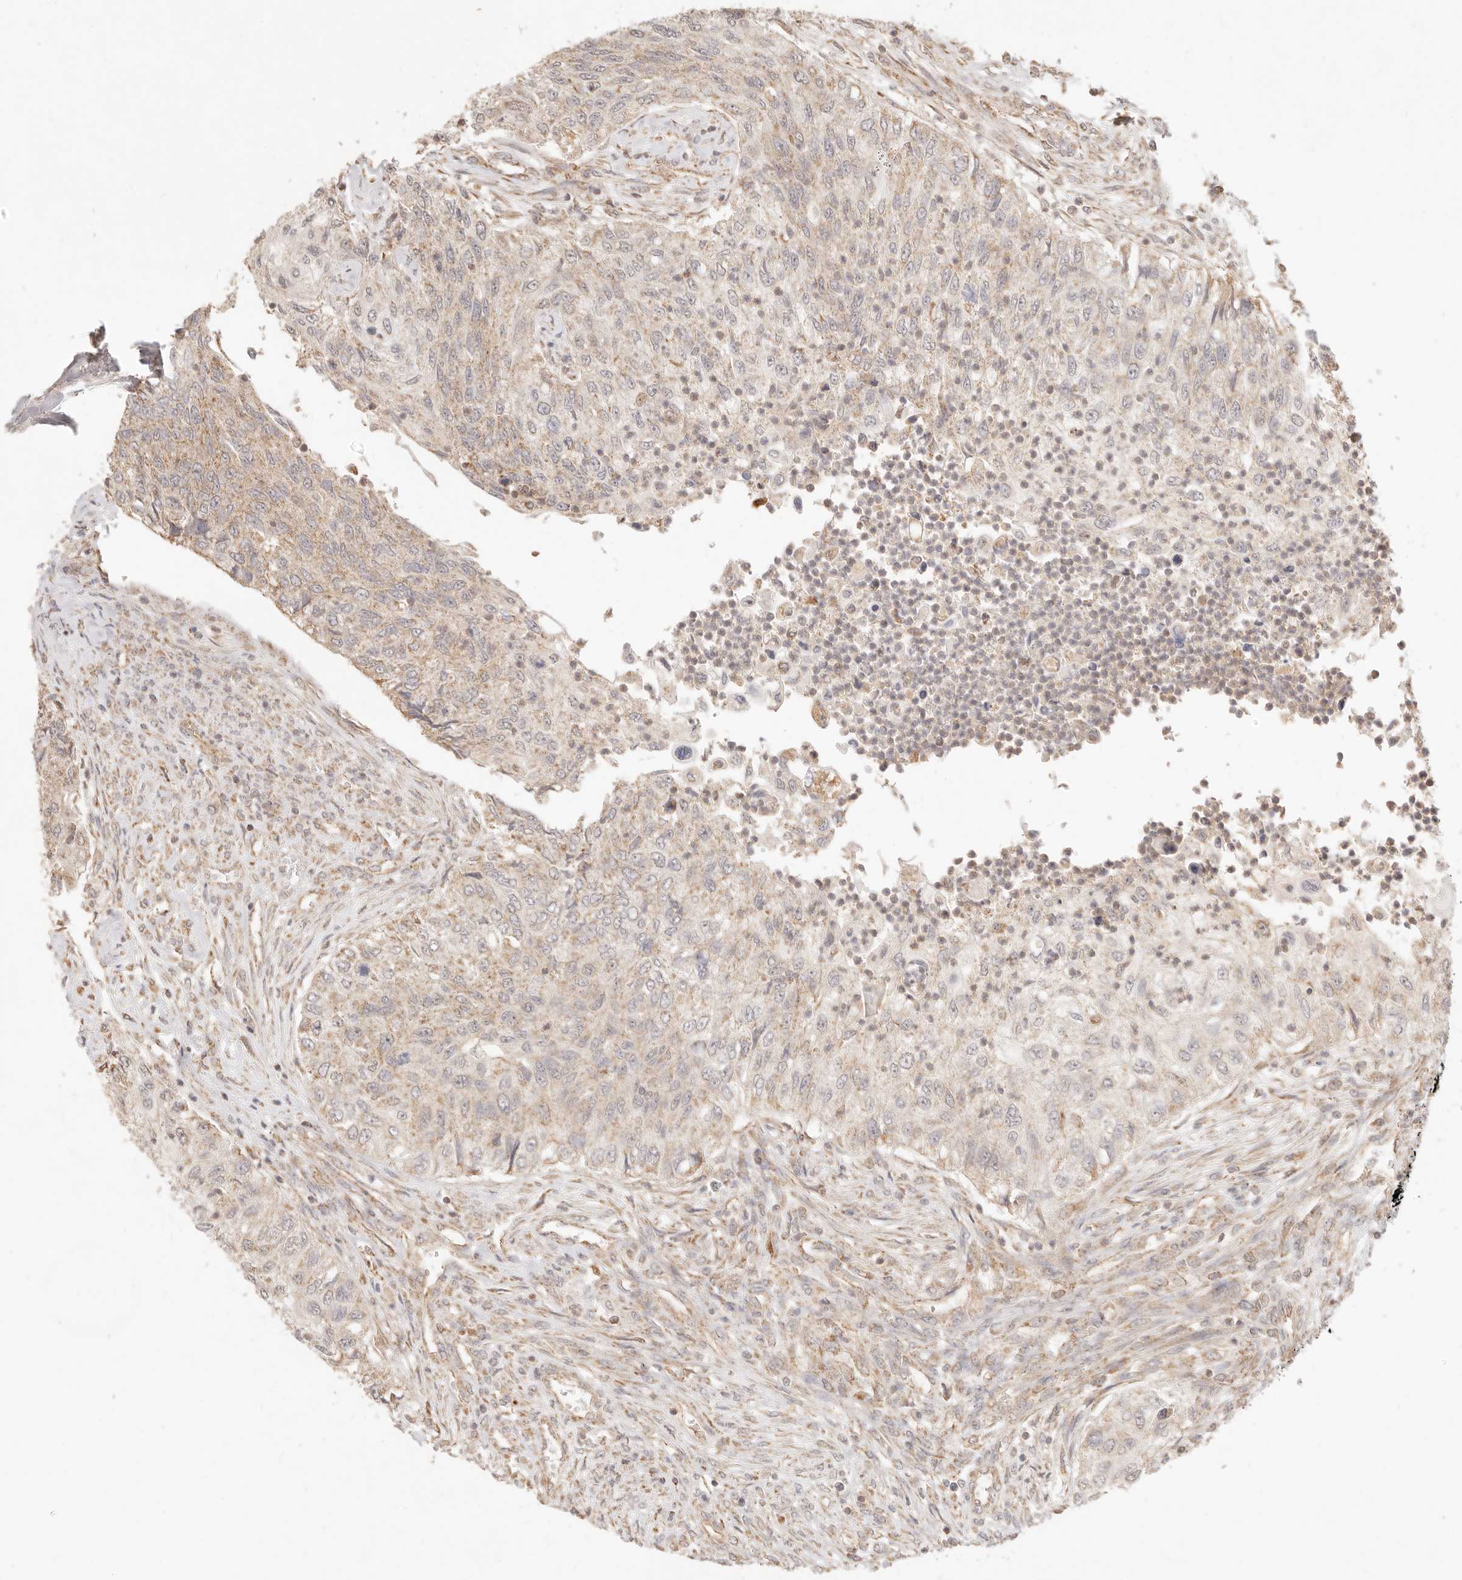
{"staining": {"intensity": "weak", "quantity": ">75%", "location": "cytoplasmic/membranous"}, "tissue": "urothelial cancer", "cell_type": "Tumor cells", "image_type": "cancer", "snomed": [{"axis": "morphology", "description": "Urothelial carcinoma, High grade"}, {"axis": "topography", "description": "Urinary bladder"}], "caption": "DAB (3,3'-diaminobenzidine) immunohistochemical staining of human urothelial cancer reveals weak cytoplasmic/membranous protein expression in about >75% of tumor cells. (Brightfield microscopy of DAB IHC at high magnification).", "gene": "CPLANE2", "patient": {"sex": "female", "age": 60}}